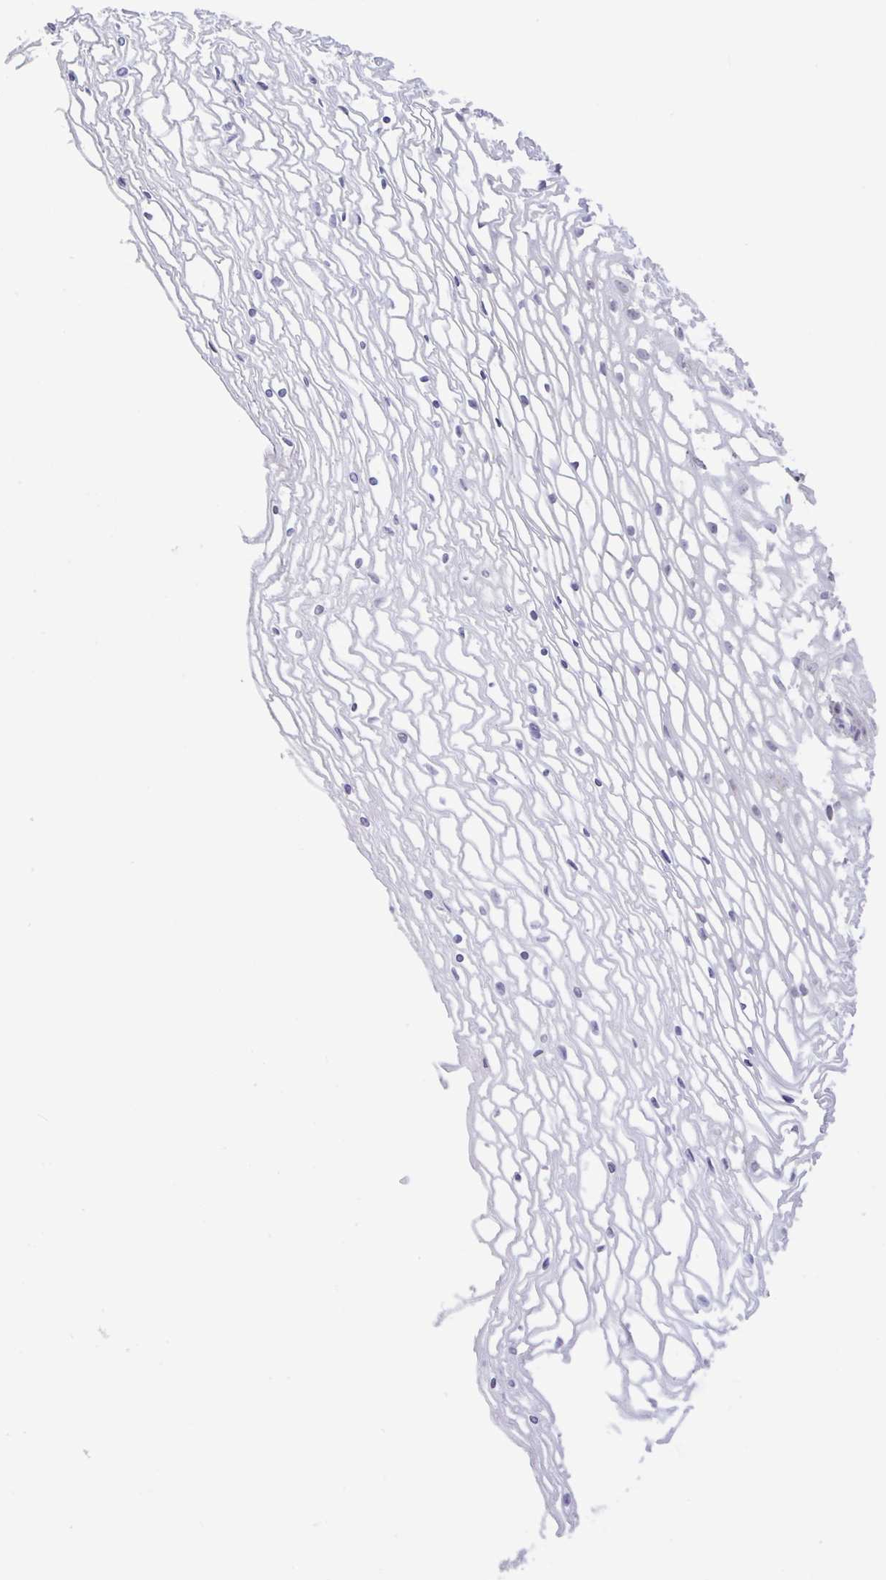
{"staining": {"intensity": "negative", "quantity": "none", "location": "none"}, "tissue": "cervix", "cell_type": "Glandular cells", "image_type": "normal", "snomed": [{"axis": "morphology", "description": "Normal tissue, NOS"}, {"axis": "topography", "description": "Cervix"}], "caption": "Protein analysis of unremarkable cervix demonstrates no significant positivity in glandular cells. The staining was performed using DAB to visualize the protein expression in brown, while the nuclei were stained in blue with hematoxylin (Magnification: 20x).", "gene": "PLCD4", "patient": {"sex": "female", "age": 36}}